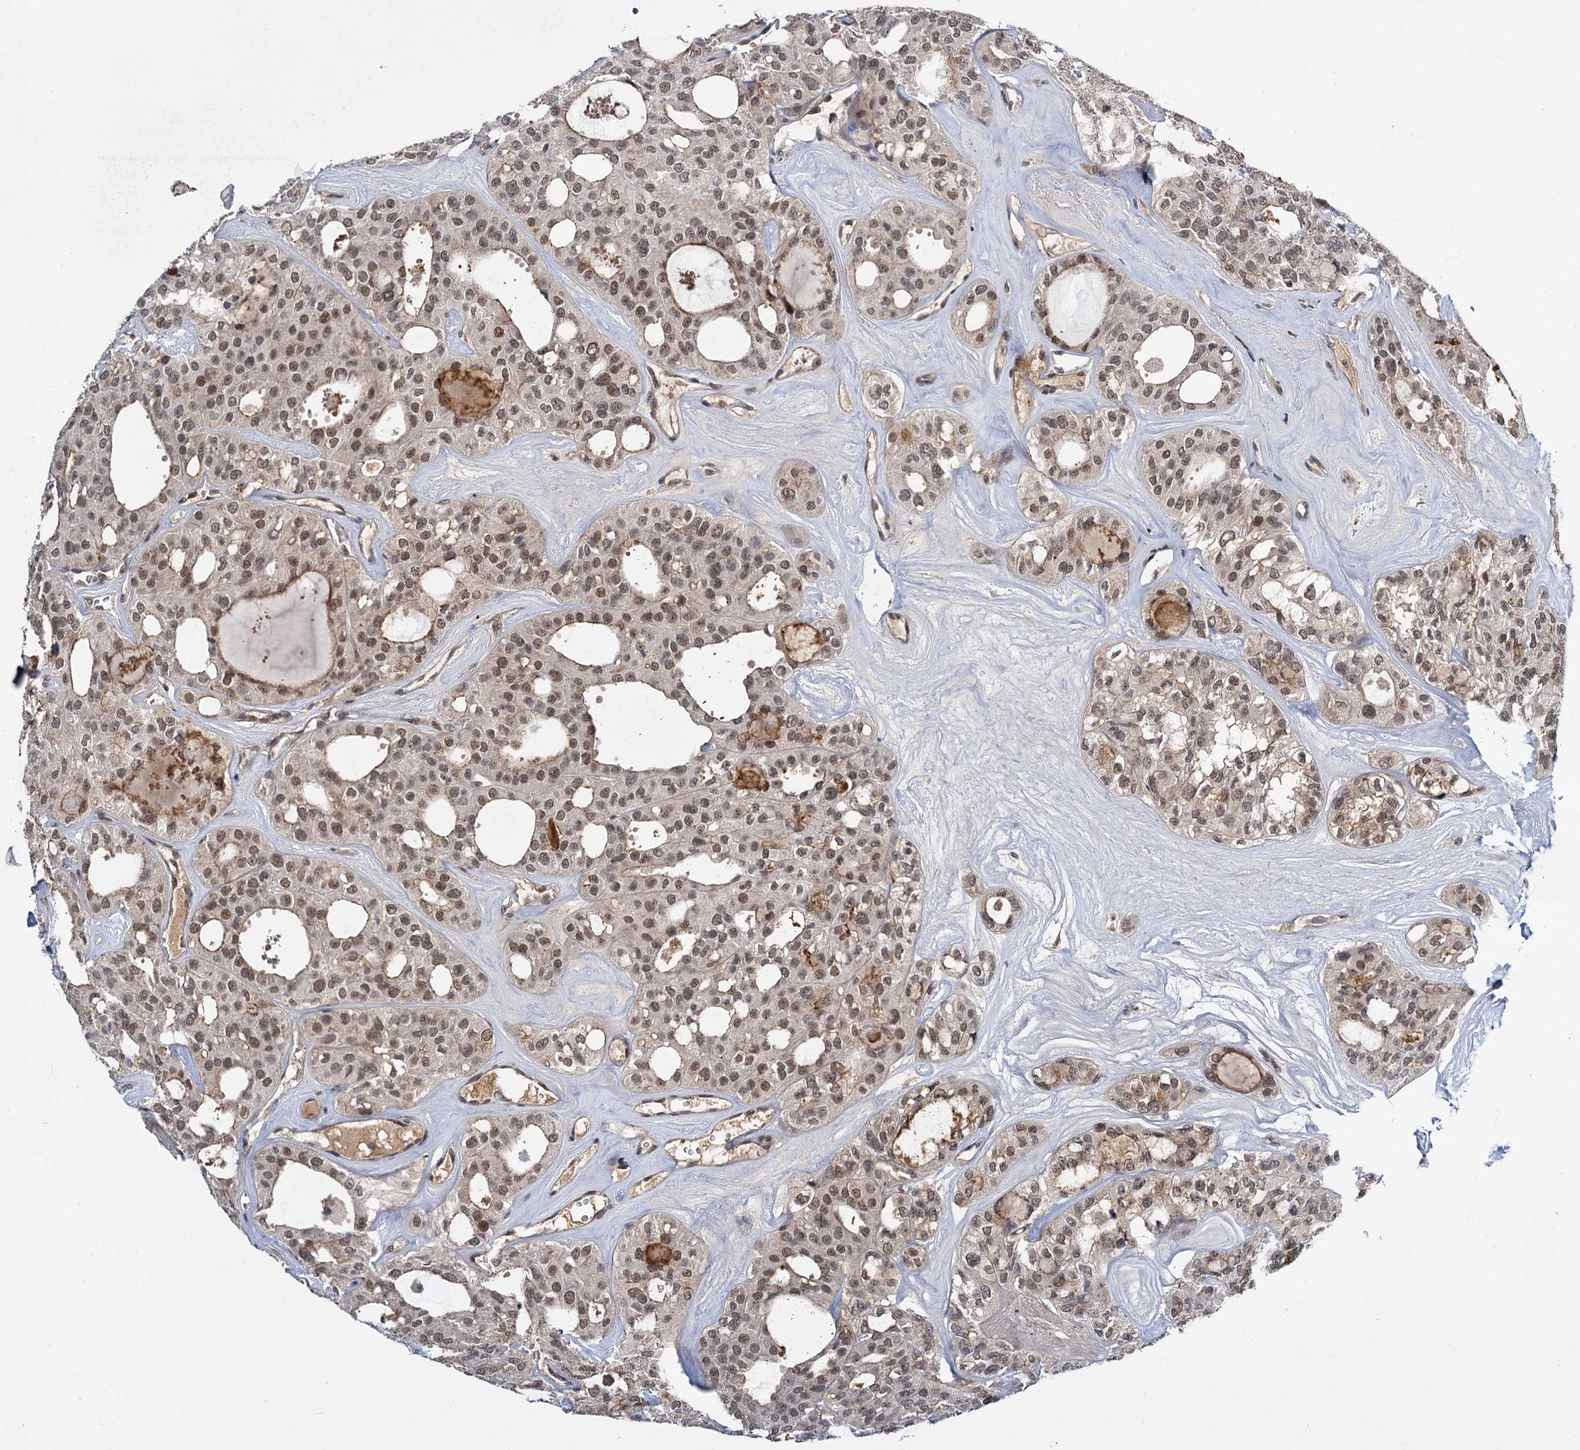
{"staining": {"intensity": "moderate", "quantity": ">75%", "location": "cytoplasmic/membranous,nuclear"}, "tissue": "thyroid cancer", "cell_type": "Tumor cells", "image_type": "cancer", "snomed": [{"axis": "morphology", "description": "Follicular adenoma carcinoma, NOS"}, {"axis": "topography", "description": "Thyroid gland"}], "caption": "Human thyroid cancer (follicular adenoma carcinoma) stained for a protein (brown) shows moderate cytoplasmic/membranous and nuclear positive positivity in about >75% of tumor cells.", "gene": "MBD6", "patient": {"sex": "male", "age": 75}}